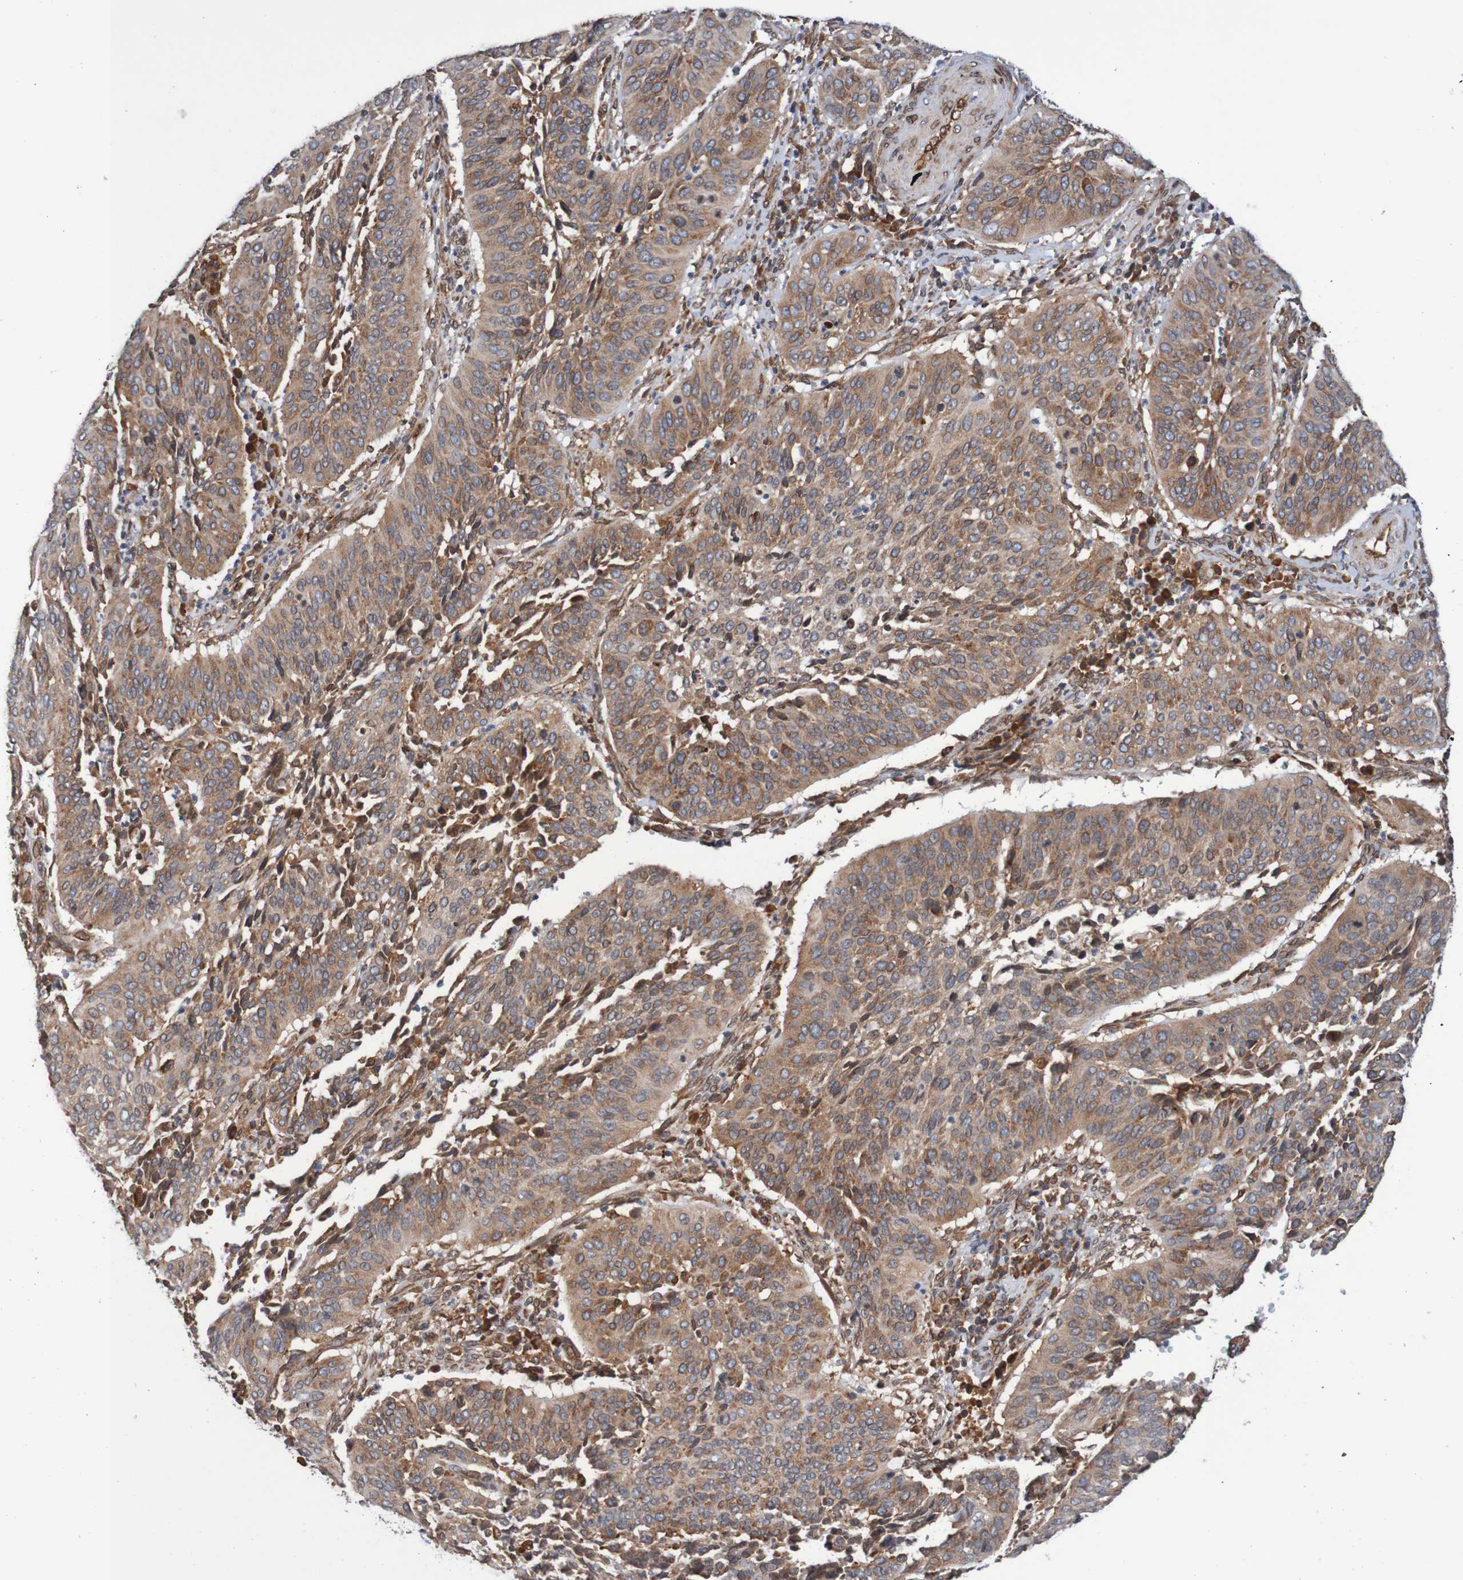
{"staining": {"intensity": "moderate", "quantity": ">75%", "location": "cytoplasmic/membranous"}, "tissue": "cervical cancer", "cell_type": "Tumor cells", "image_type": "cancer", "snomed": [{"axis": "morphology", "description": "Normal tissue, NOS"}, {"axis": "morphology", "description": "Squamous cell carcinoma, NOS"}, {"axis": "topography", "description": "Cervix"}], "caption": "About >75% of tumor cells in cervical cancer reveal moderate cytoplasmic/membranous protein staining as visualized by brown immunohistochemical staining.", "gene": "TMEM109", "patient": {"sex": "female", "age": 39}}